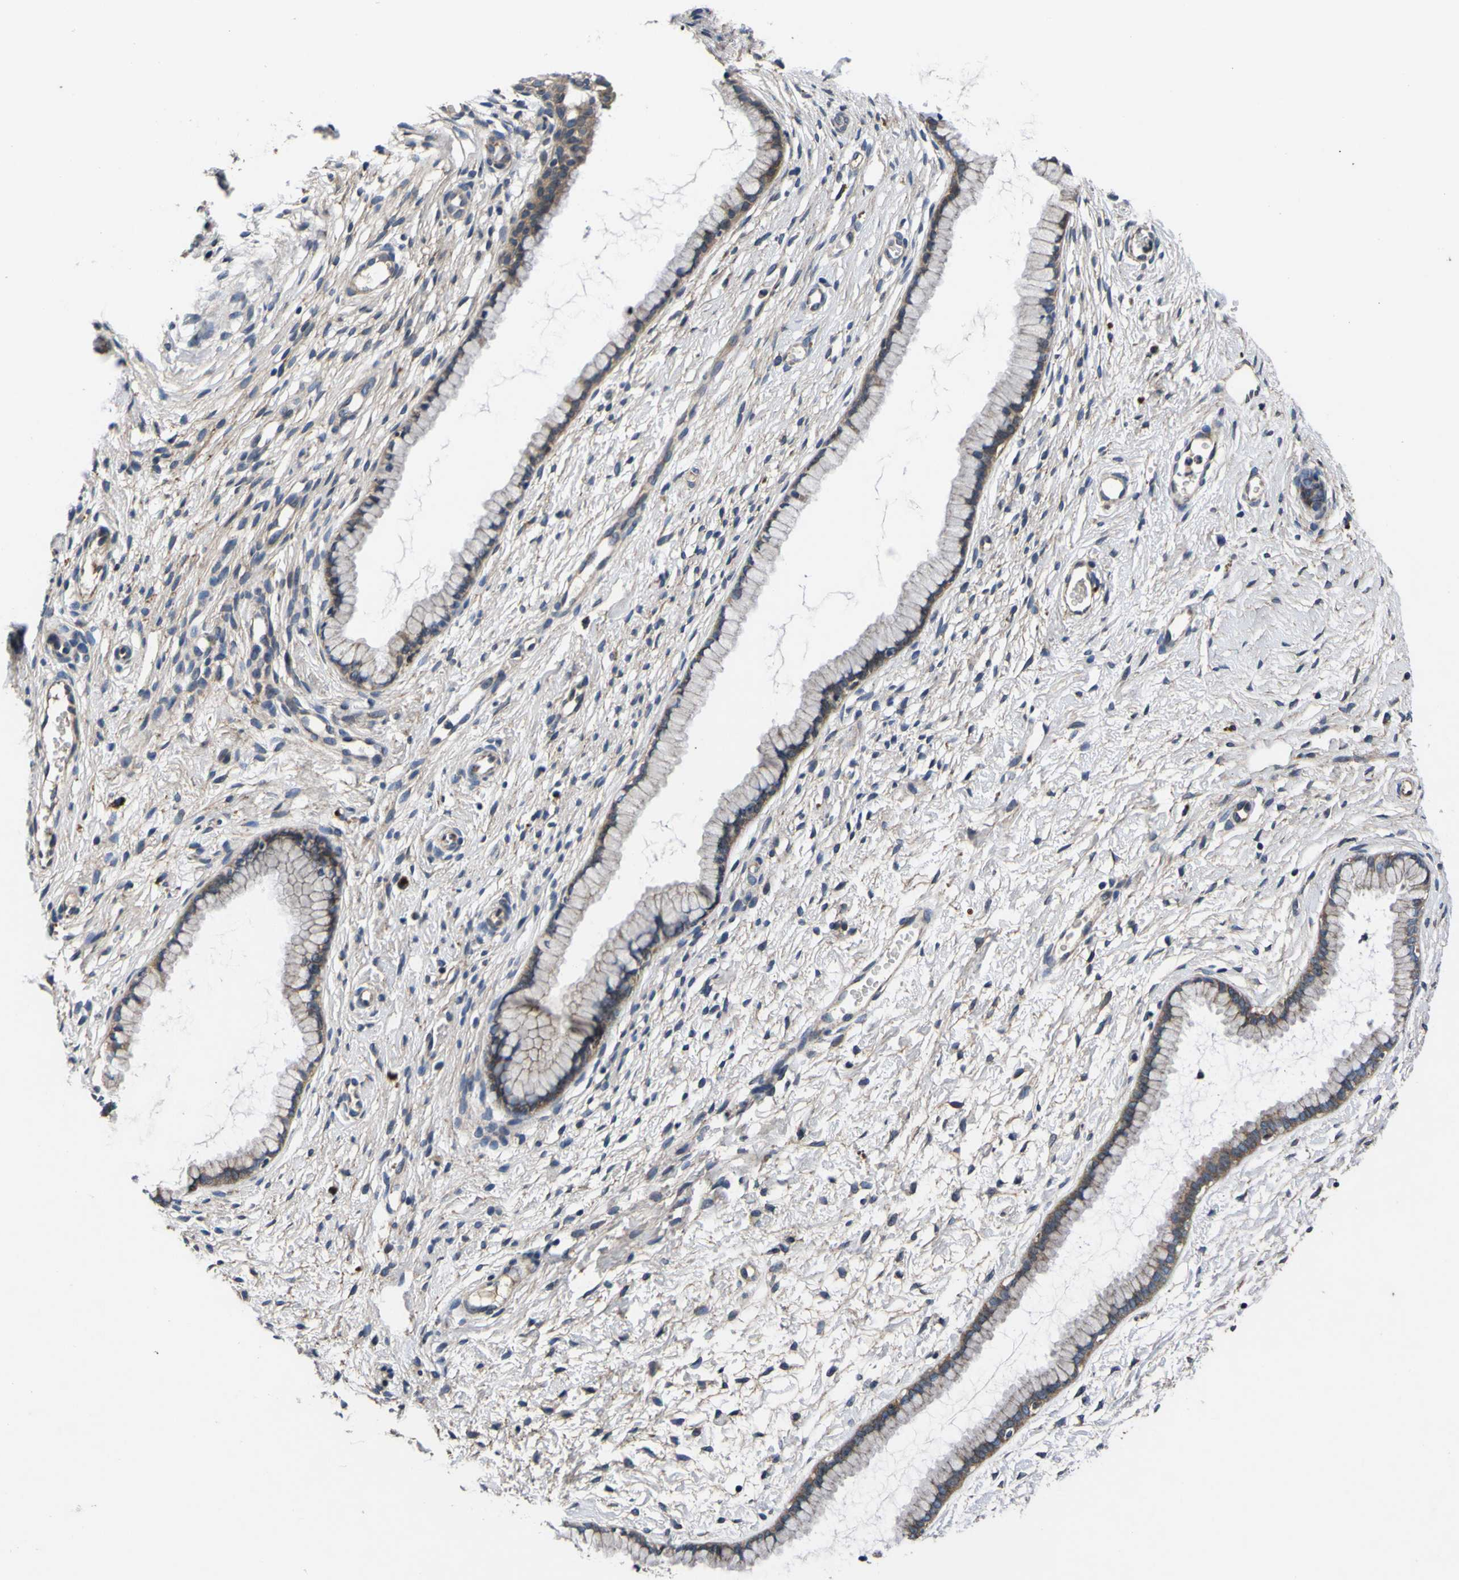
{"staining": {"intensity": "weak", "quantity": ">75%", "location": "cytoplasmic/membranous"}, "tissue": "cervix", "cell_type": "Glandular cells", "image_type": "normal", "snomed": [{"axis": "morphology", "description": "Normal tissue, NOS"}, {"axis": "topography", "description": "Cervix"}], "caption": "Weak cytoplasmic/membranous expression for a protein is seen in about >75% of glandular cells of unremarkable cervix using IHC.", "gene": "EPHB4", "patient": {"sex": "female", "age": 65}}